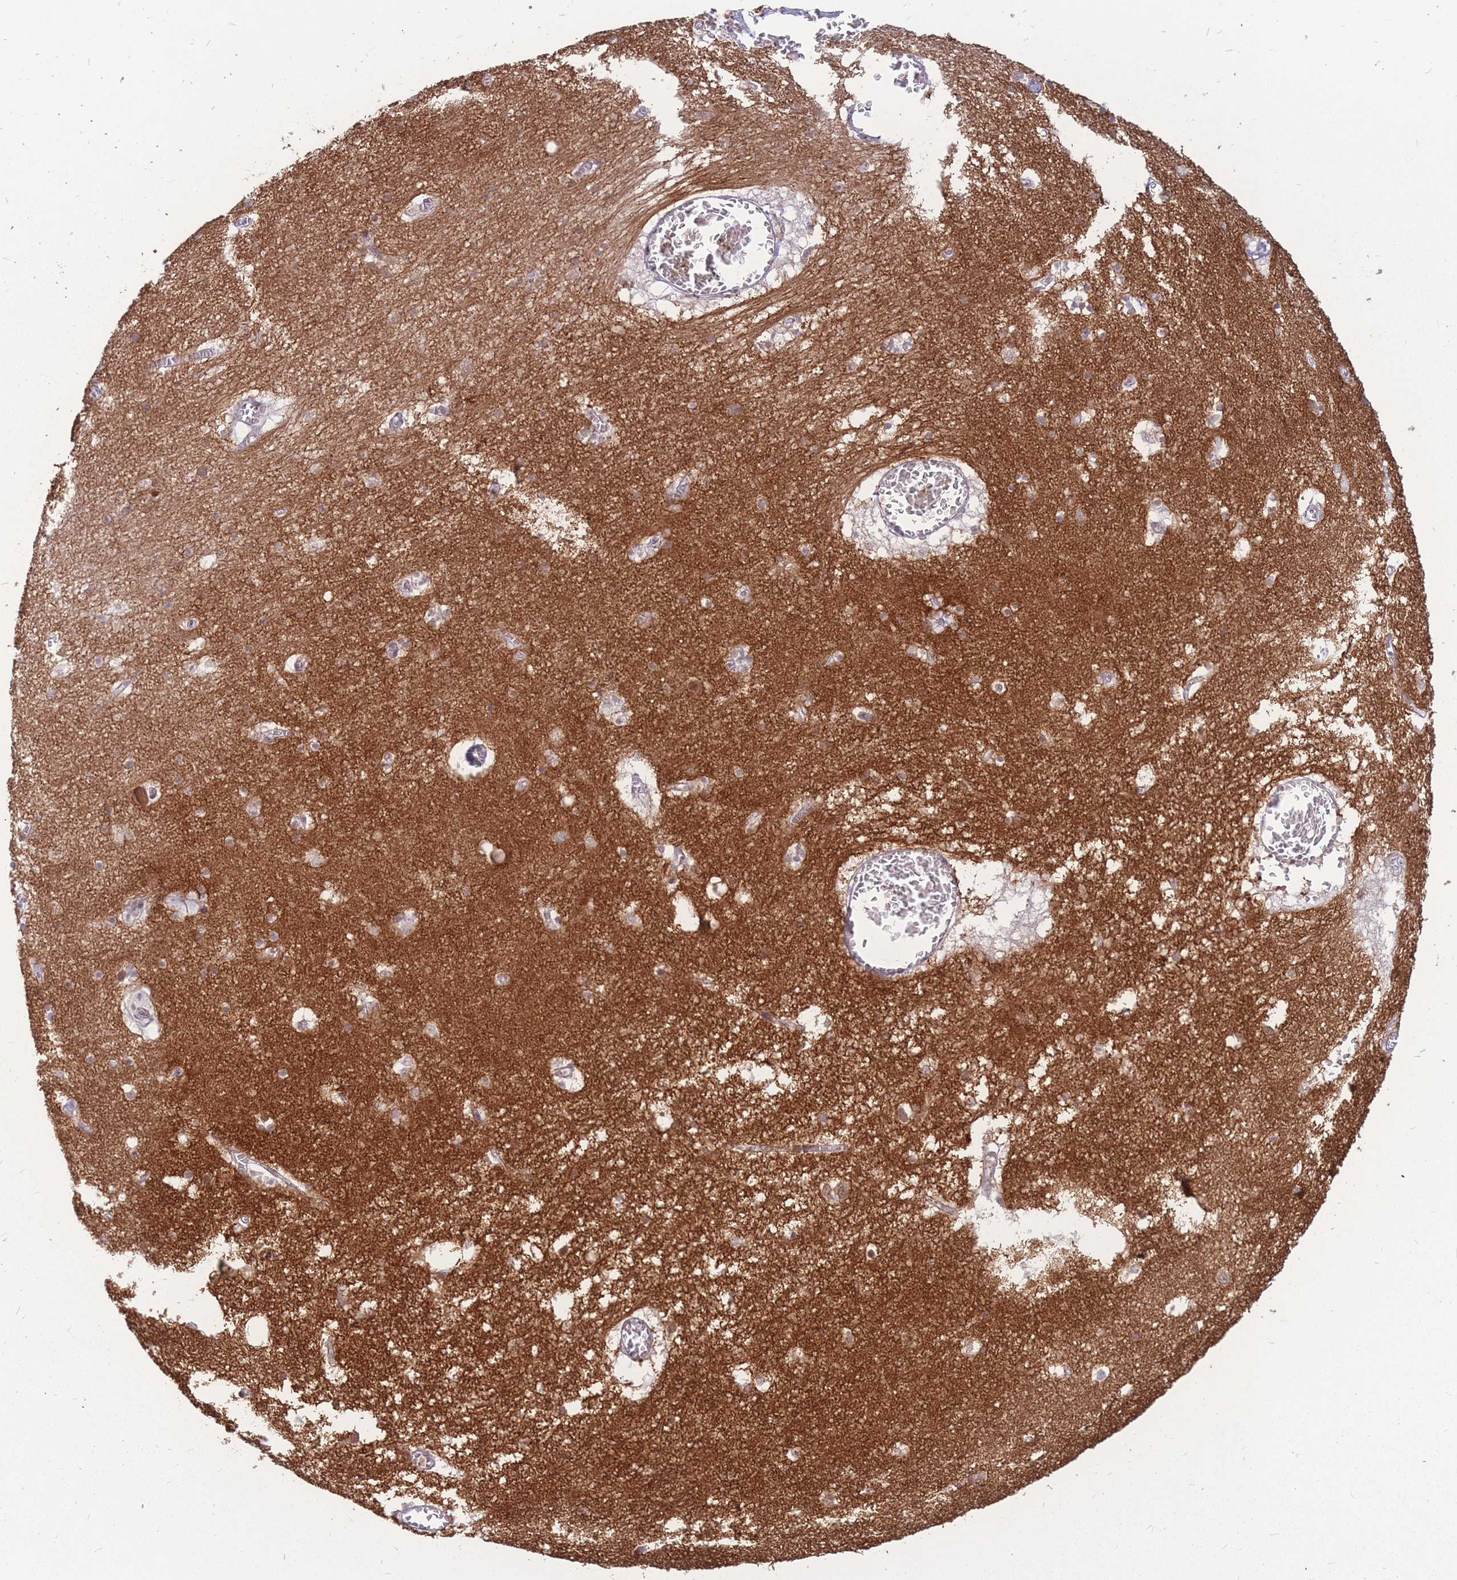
{"staining": {"intensity": "negative", "quantity": "none", "location": "none"}, "tissue": "hippocampus", "cell_type": "Glial cells", "image_type": "normal", "snomed": [{"axis": "morphology", "description": "Normal tissue, NOS"}, {"axis": "topography", "description": "Hippocampus"}], "caption": "The immunohistochemistry (IHC) image has no significant expression in glial cells of hippocampus. (Brightfield microscopy of DAB (3,3'-diaminobenzidine) immunohistochemistry (IHC) at high magnification).", "gene": "ADD2", "patient": {"sex": "female", "age": 64}}